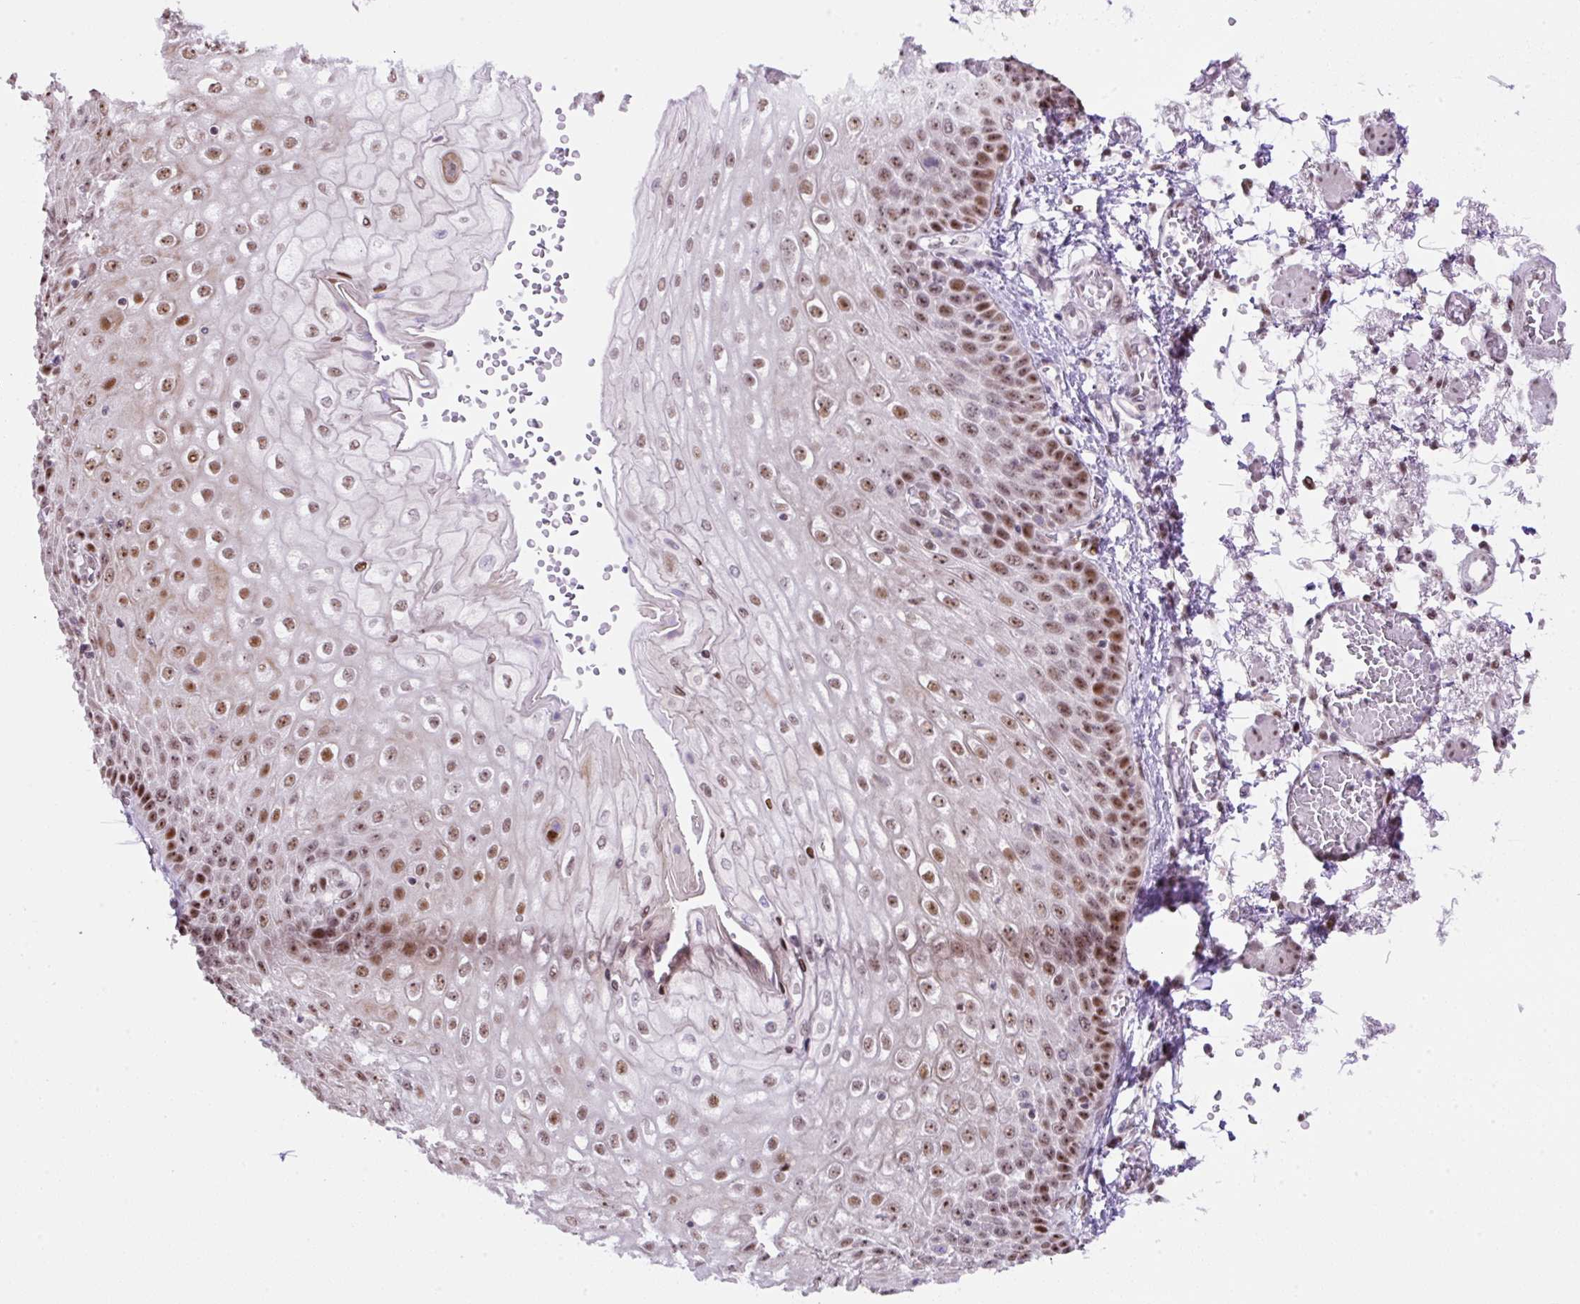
{"staining": {"intensity": "moderate", "quantity": ">75%", "location": "nuclear"}, "tissue": "esophagus", "cell_type": "Squamous epithelial cells", "image_type": "normal", "snomed": [{"axis": "morphology", "description": "Normal tissue, NOS"}, {"axis": "morphology", "description": "Adenocarcinoma, NOS"}, {"axis": "topography", "description": "Esophagus"}], "caption": "Approximately >75% of squamous epithelial cells in normal human esophagus display moderate nuclear protein staining as visualized by brown immunohistochemical staining.", "gene": "TAF1A", "patient": {"sex": "male", "age": 81}}